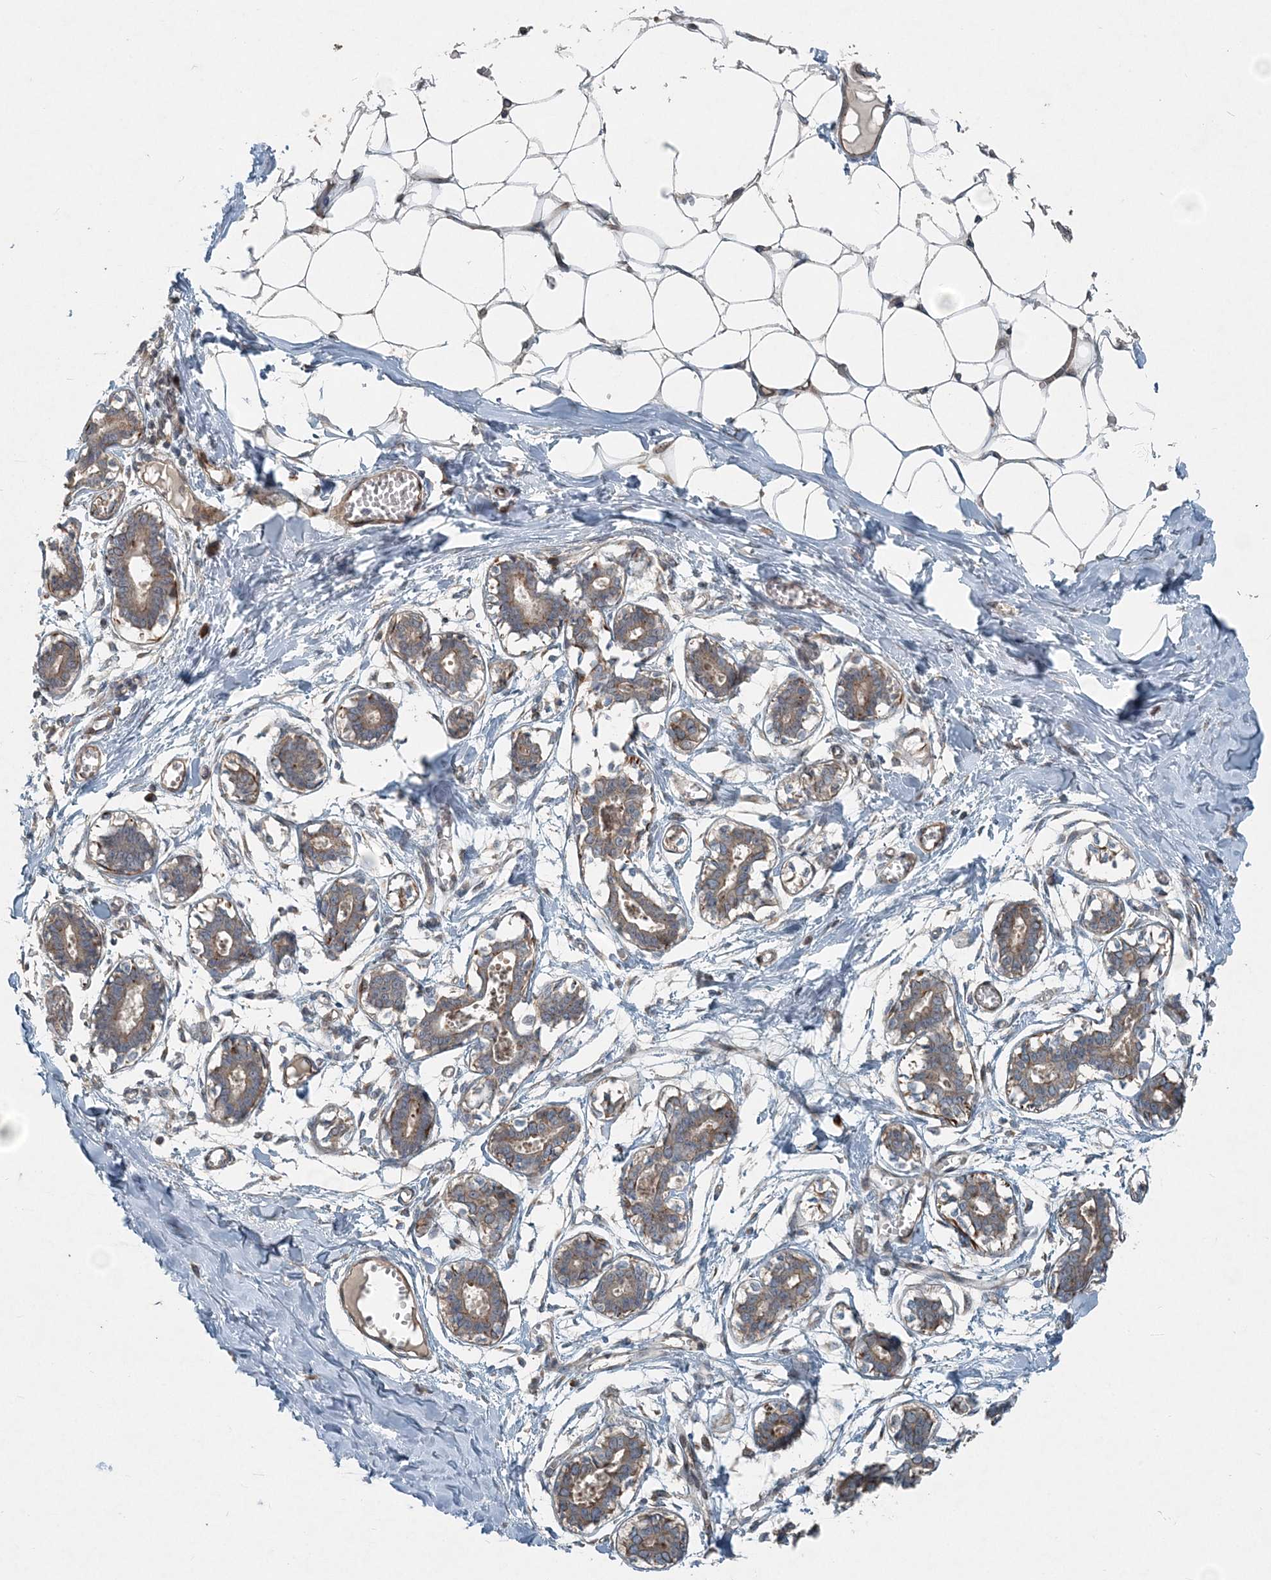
{"staining": {"intensity": "negative", "quantity": "none", "location": "none"}, "tissue": "breast", "cell_type": "Adipocytes", "image_type": "normal", "snomed": [{"axis": "morphology", "description": "Normal tissue, NOS"}, {"axis": "topography", "description": "Breast"}], "caption": "High magnification brightfield microscopy of benign breast stained with DAB (3,3'-diaminobenzidine) (brown) and counterstained with hematoxylin (blue): adipocytes show no significant staining.", "gene": "INTU", "patient": {"sex": "female", "age": 27}}